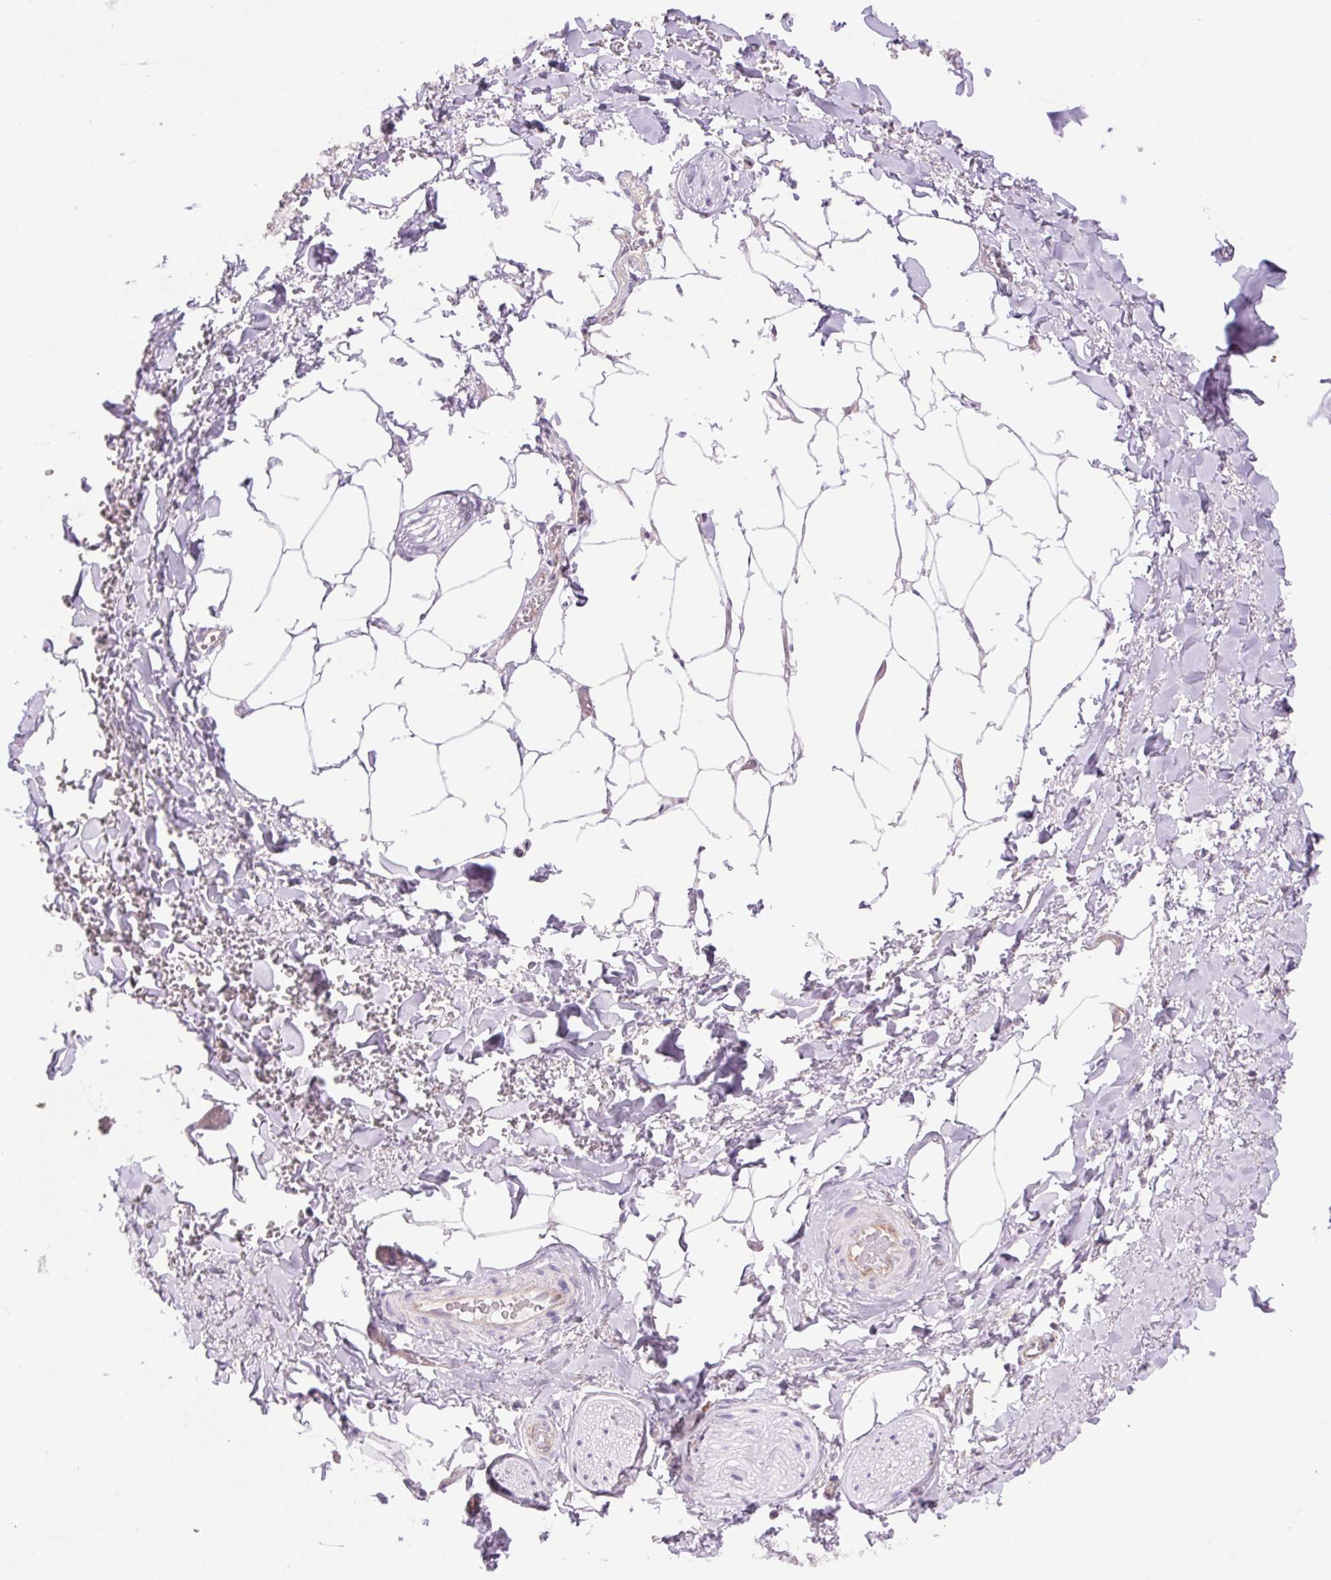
{"staining": {"intensity": "negative", "quantity": "none", "location": "none"}, "tissue": "adipose tissue", "cell_type": "Adipocytes", "image_type": "normal", "snomed": [{"axis": "morphology", "description": "Normal tissue, NOS"}, {"axis": "topography", "description": "Vagina"}, {"axis": "topography", "description": "Peripheral nerve tissue"}], "caption": "DAB immunohistochemical staining of normal human adipose tissue demonstrates no significant staining in adipocytes. (Immunohistochemistry, brightfield microscopy, high magnification).", "gene": "MINK1", "patient": {"sex": "female", "age": 71}}